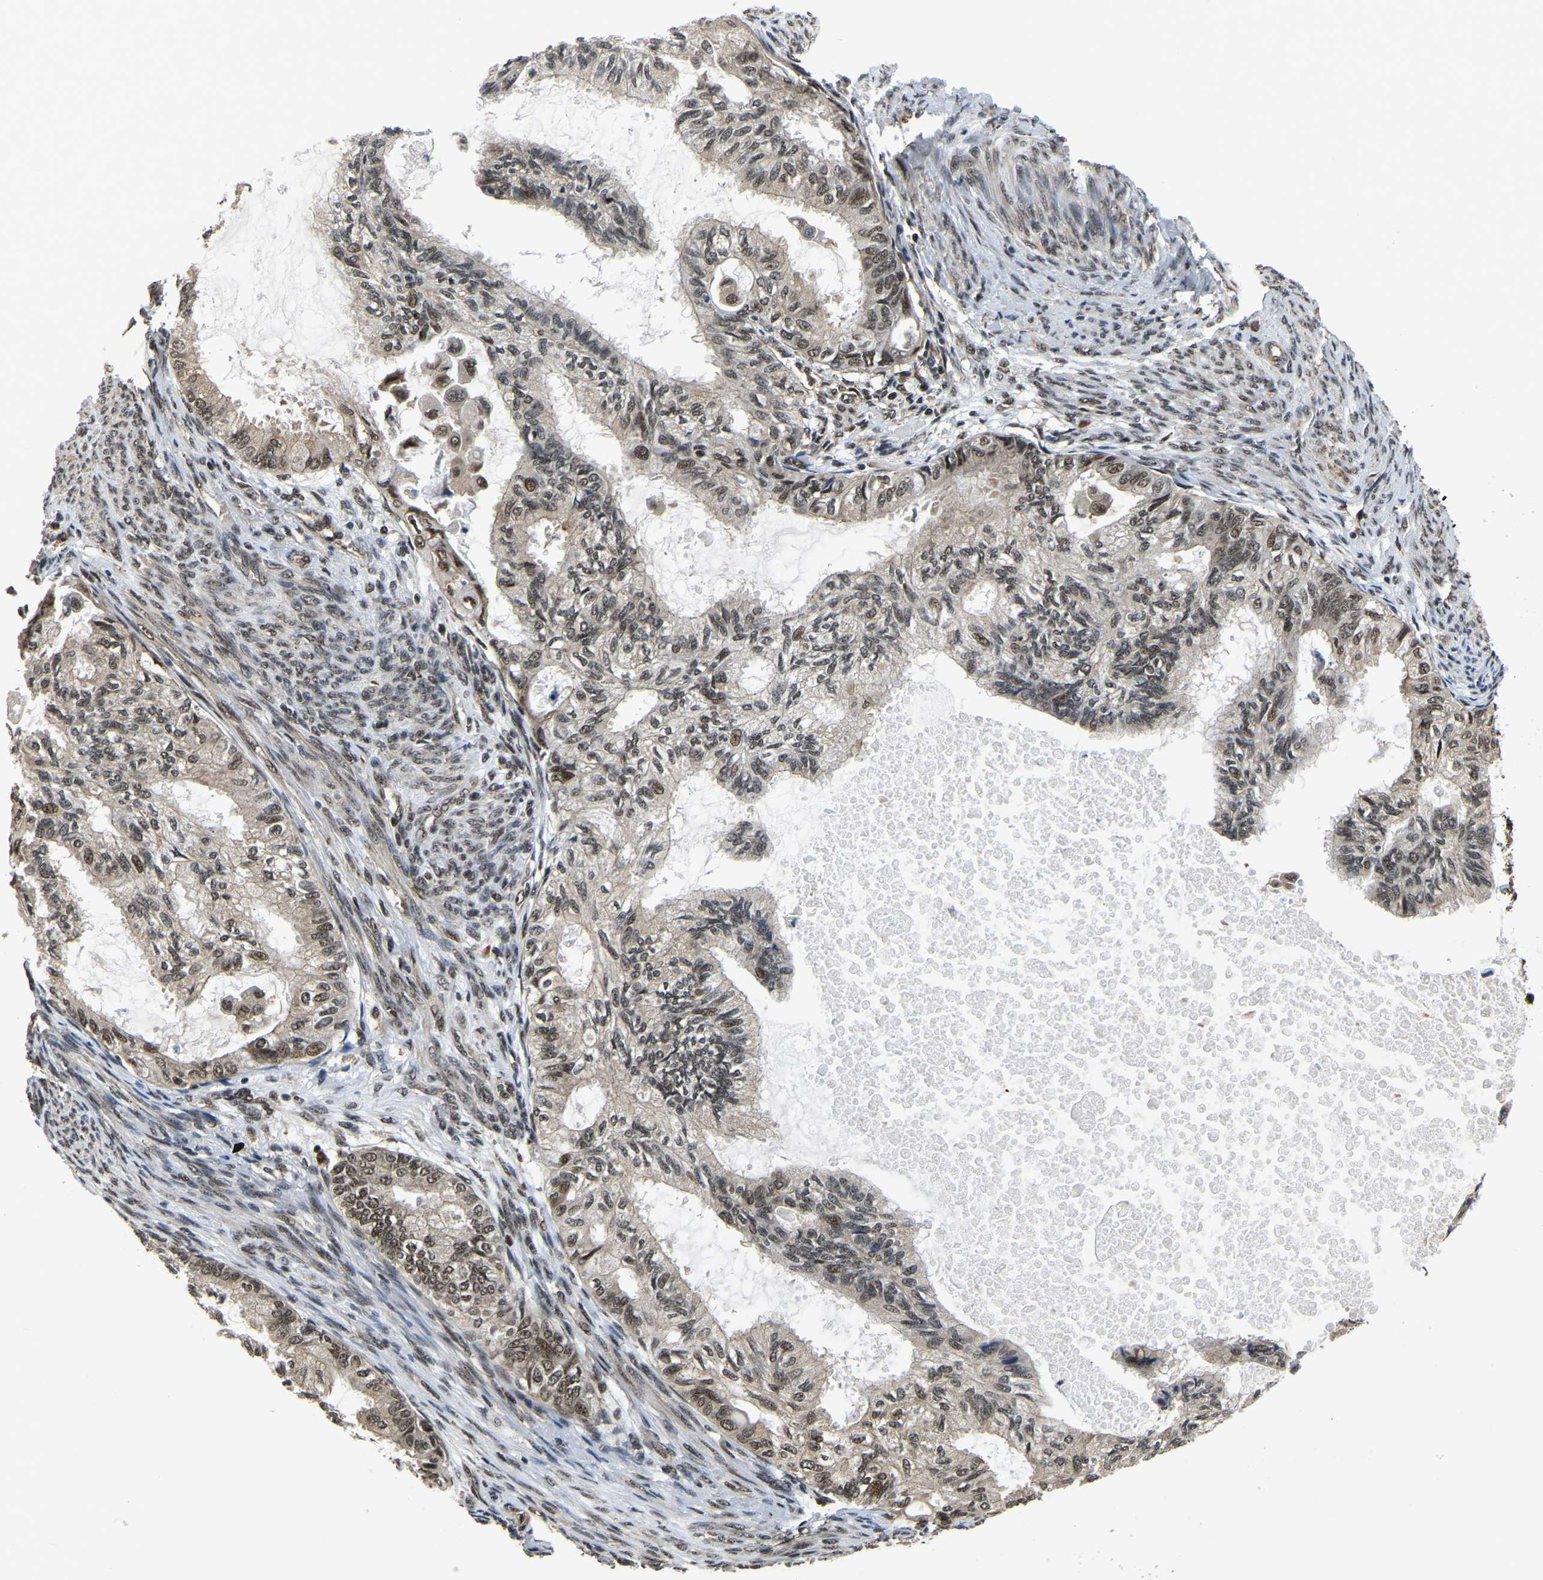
{"staining": {"intensity": "weak", "quantity": ">75%", "location": "nuclear"}, "tissue": "cervical cancer", "cell_type": "Tumor cells", "image_type": "cancer", "snomed": [{"axis": "morphology", "description": "Normal tissue, NOS"}, {"axis": "morphology", "description": "Adenocarcinoma, NOS"}, {"axis": "topography", "description": "Cervix"}, {"axis": "topography", "description": "Endometrium"}], "caption": "Tumor cells show low levels of weak nuclear expression in approximately >75% of cells in human cervical adenocarcinoma.", "gene": "CIAO1", "patient": {"sex": "female", "age": 86}}